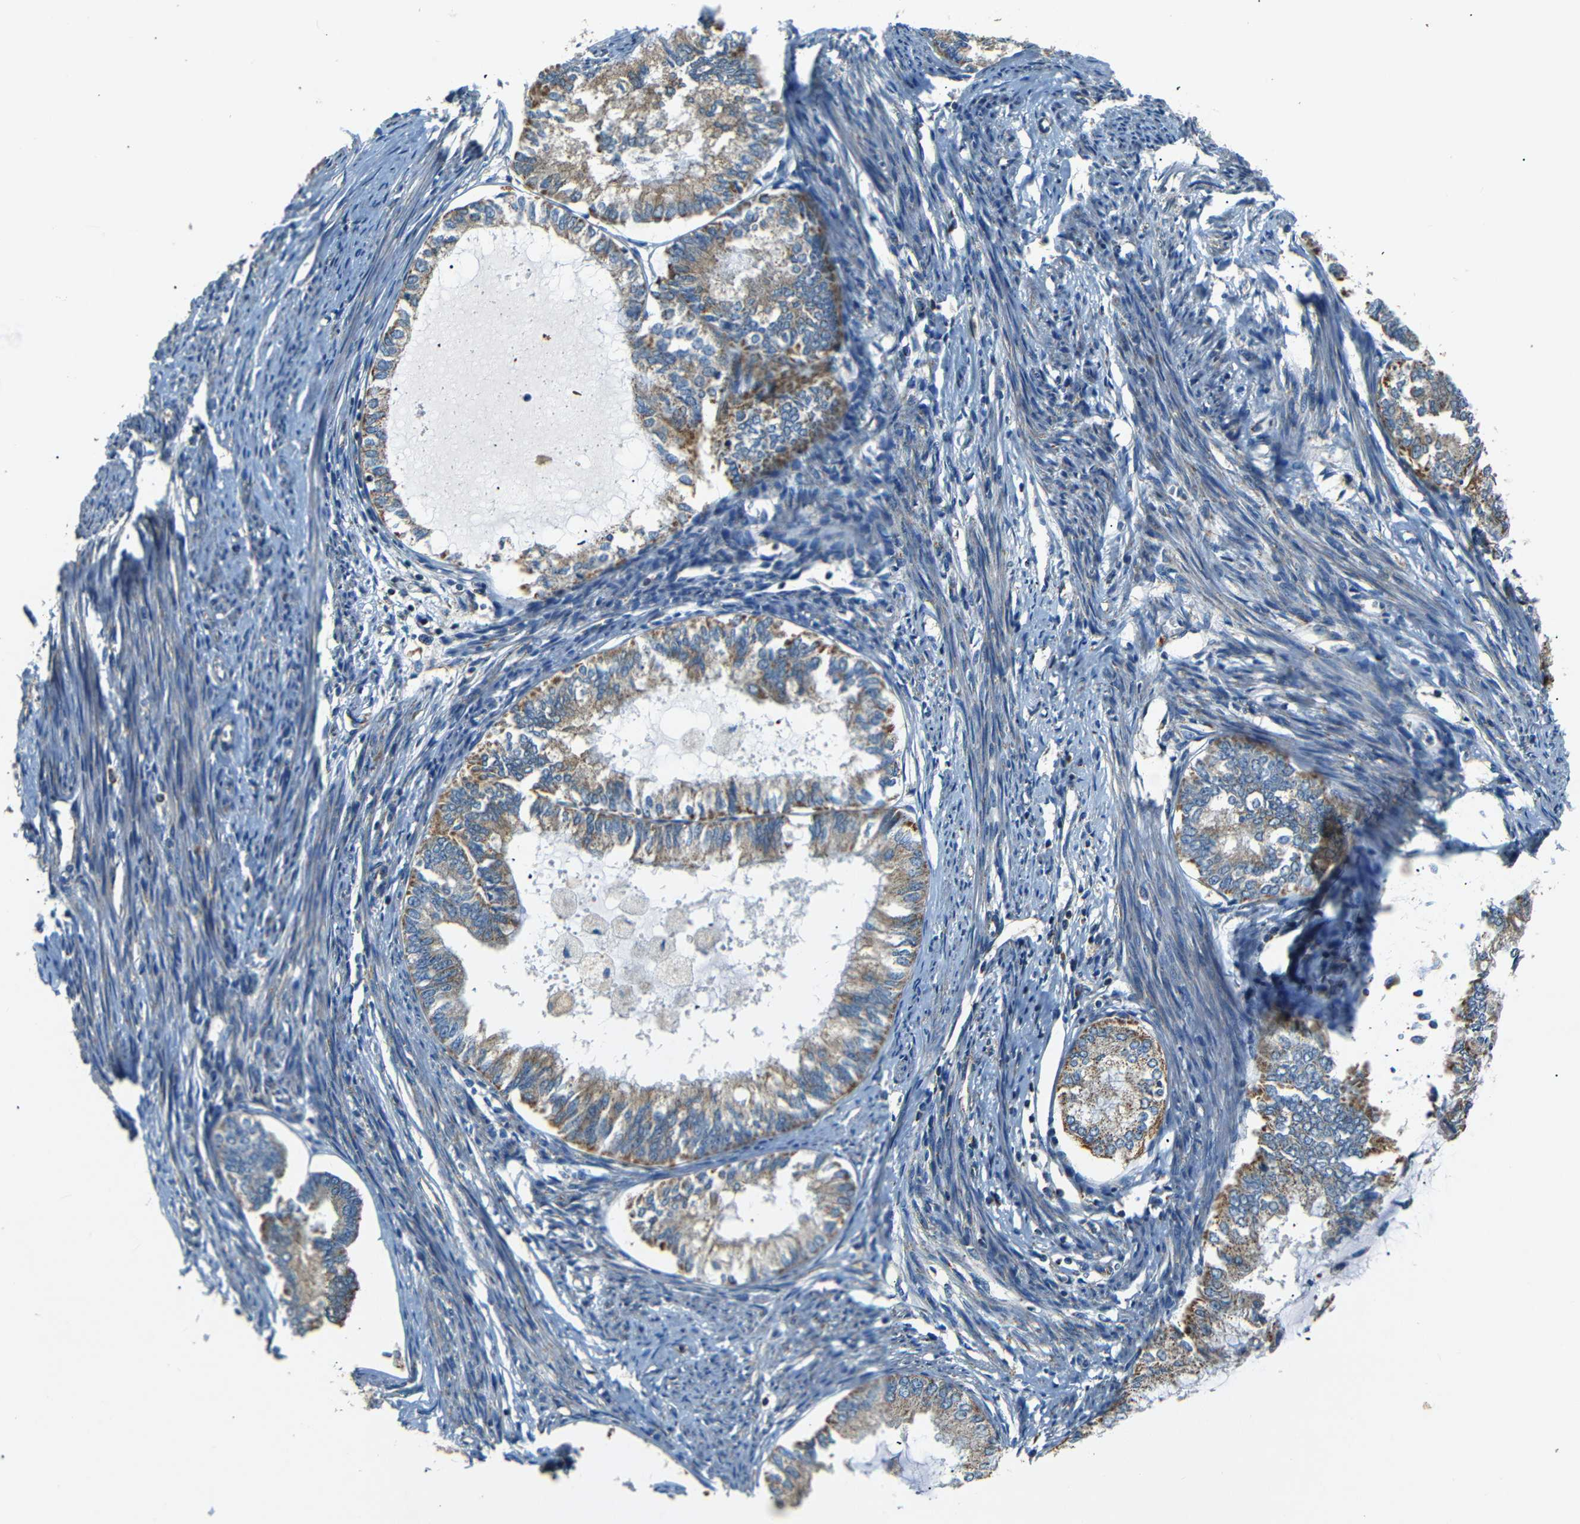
{"staining": {"intensity": "moderate", "quantity": ">75%", "location": "cytoplasmic/membranous"}, "tissue": "endometrial cancer", "cell_type": "Tumor cells", "image_type": "cancer", "snomed": [{"axis": "morphology", "description": "Adenocarcinoma, NOS"}, {"axis": "topography", "description": "Endometrium"}], "caption": "IHC (DAB) staining of adenocarcinoma (endometrial) reveals moderate cytoplasmic/membranous protein positivity in approximately >75% of tumor cells.", "gene": "NETO2", "patient": {"sex": "female", "age": 86}}